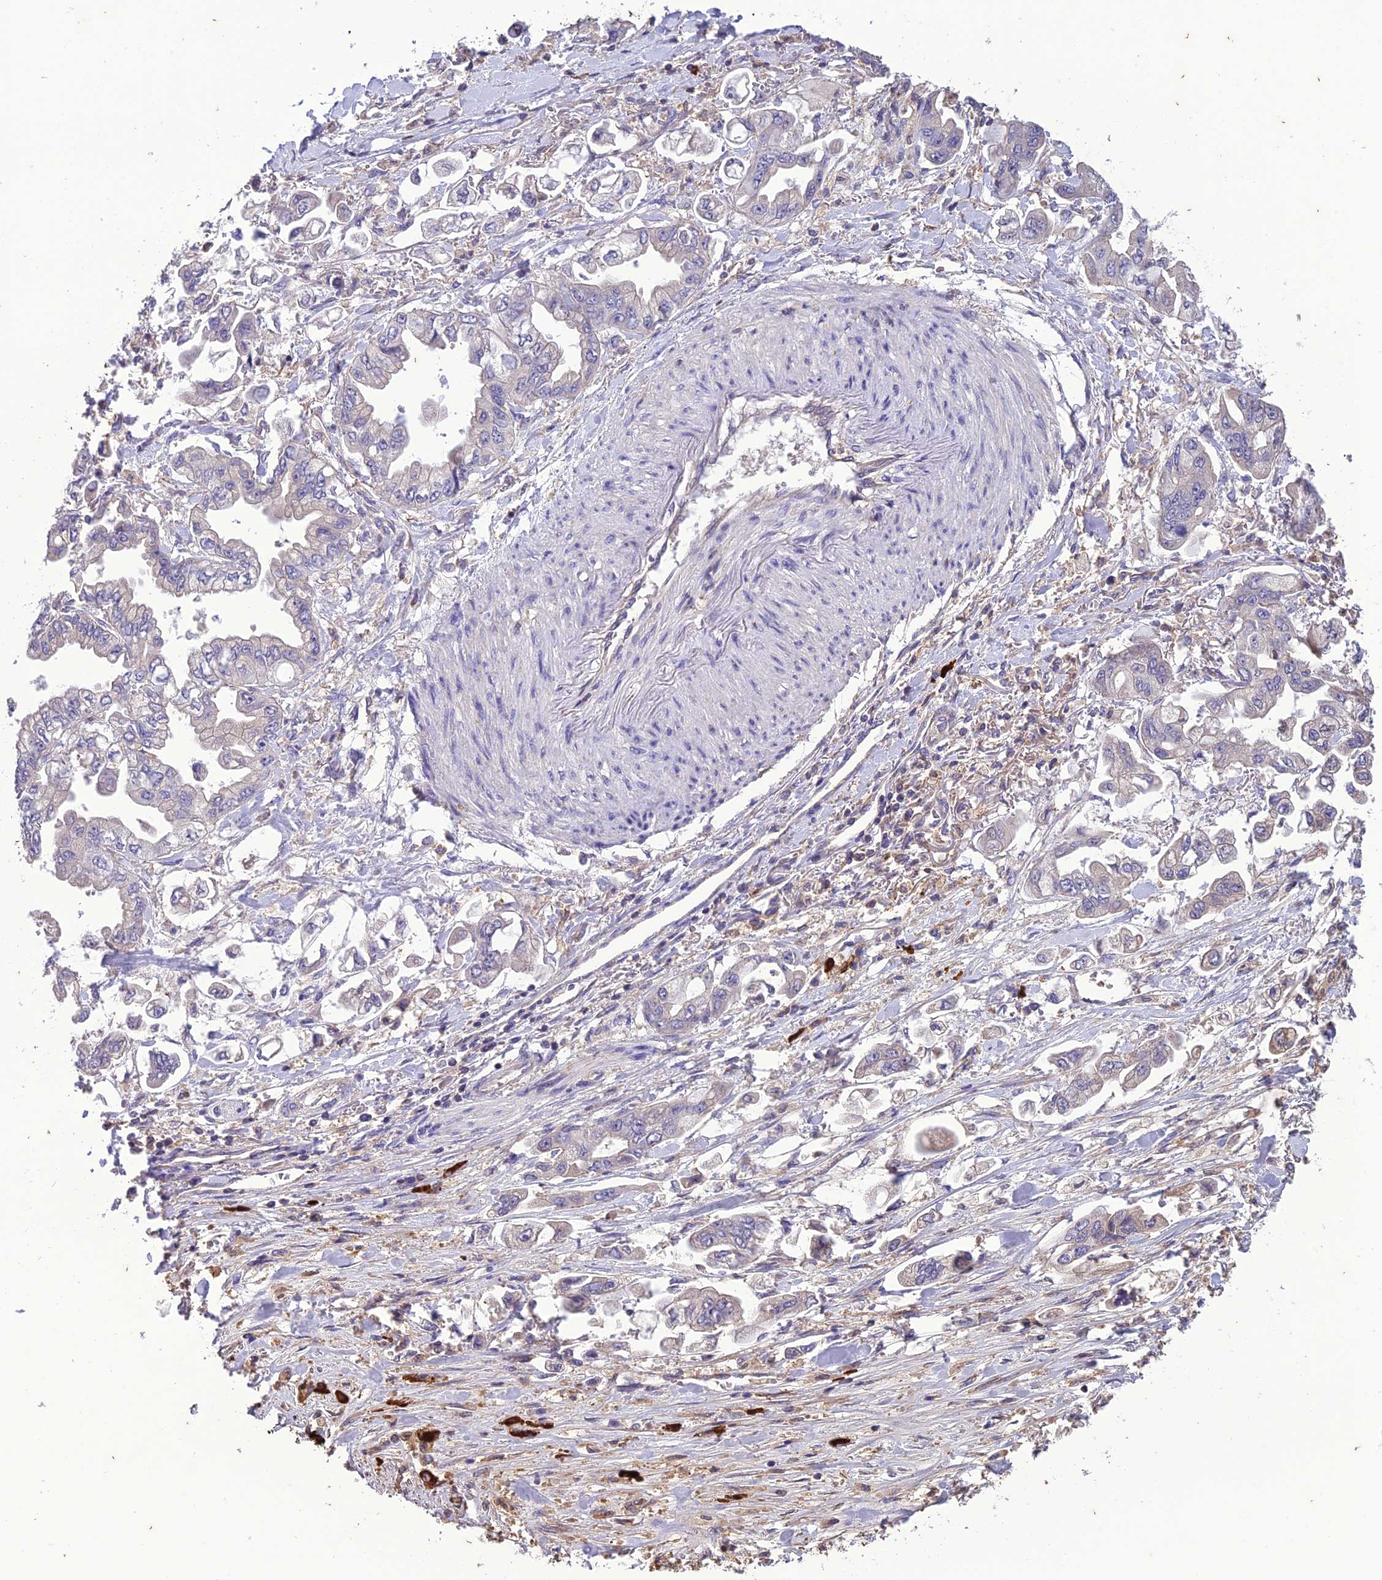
{"staining": {"intensity": "negative", "quantity": "none", "location": "none"}, "tissue": "stomach cancer", "cell_type": "Tumor cells", "image_type": "cancer", "snomed": [{"axis": "morphology", "description": "Adenocarcinoma, NOS"}, {"axis": "topography", "description": "Stomach"}], "caption": "This is an IHC photomicrograph of human stomach adenocarcinoma. There is no expression in tumor cells.", "gene": "MIOS", "patient": {"sex": "male", "age": 62}}